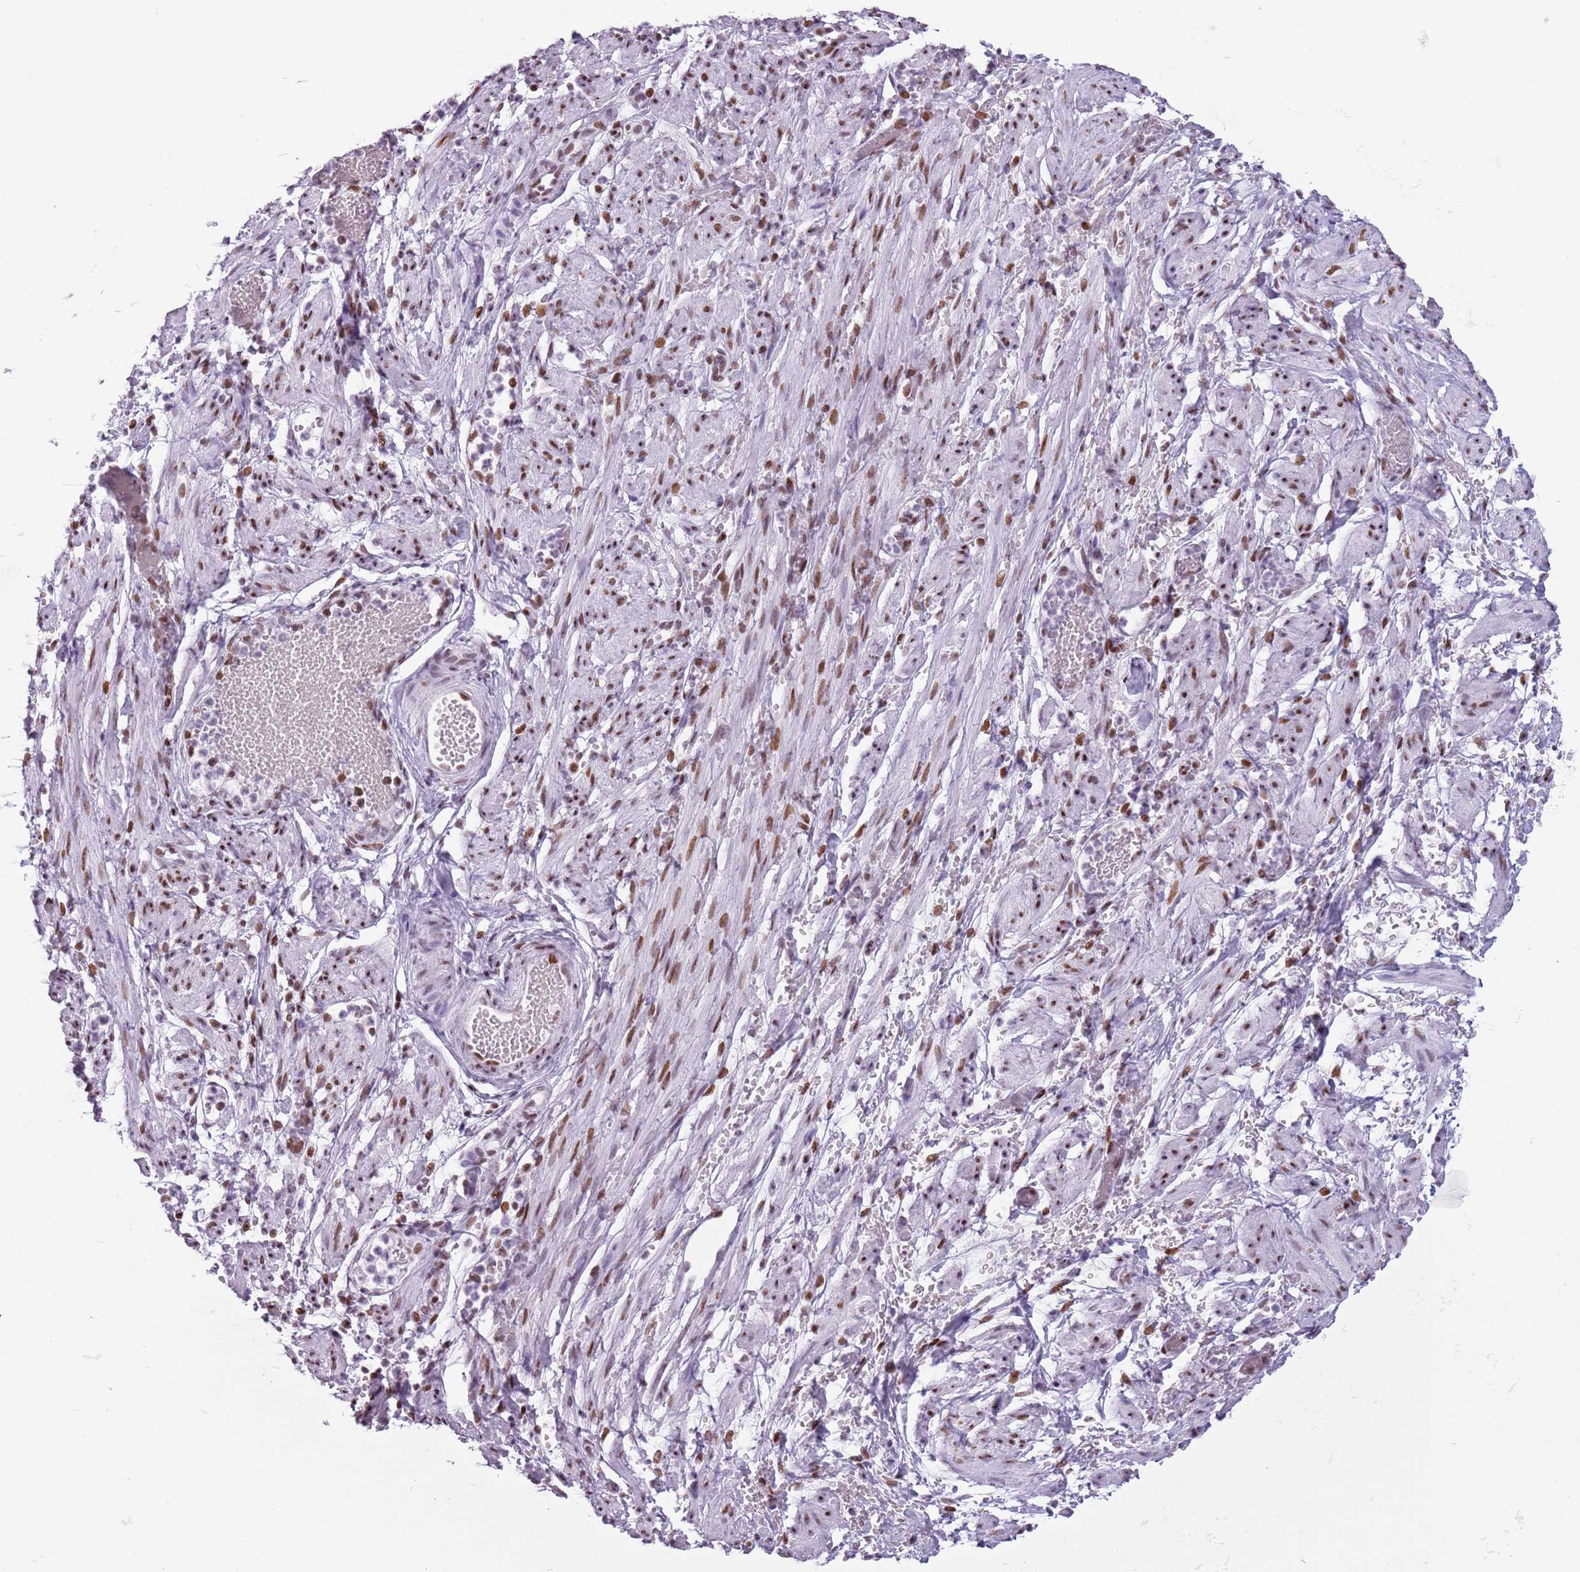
{"staining": {"intensity": "negative", "quantity": "none", "location": "none"}, "tissue": "adipose tissue", "cell_type": "Adipocytes", "image_type": "normal", "snomed": [{"axis": "morphology", "description": "Normal tissue, NOS"}, {"axis": "topography", "description": "Smooth muscle"}, {"axis": "topography", "description": "Peripheral nerve tissue"}], "caption": "An immunohistochemistry (IHC) image of unremarkable adipose tissue is shown. There is no staining in adipocytes of adipose tissue.", "gene": "FAM104B", "patient": {"sex": "female", "age": 39}}